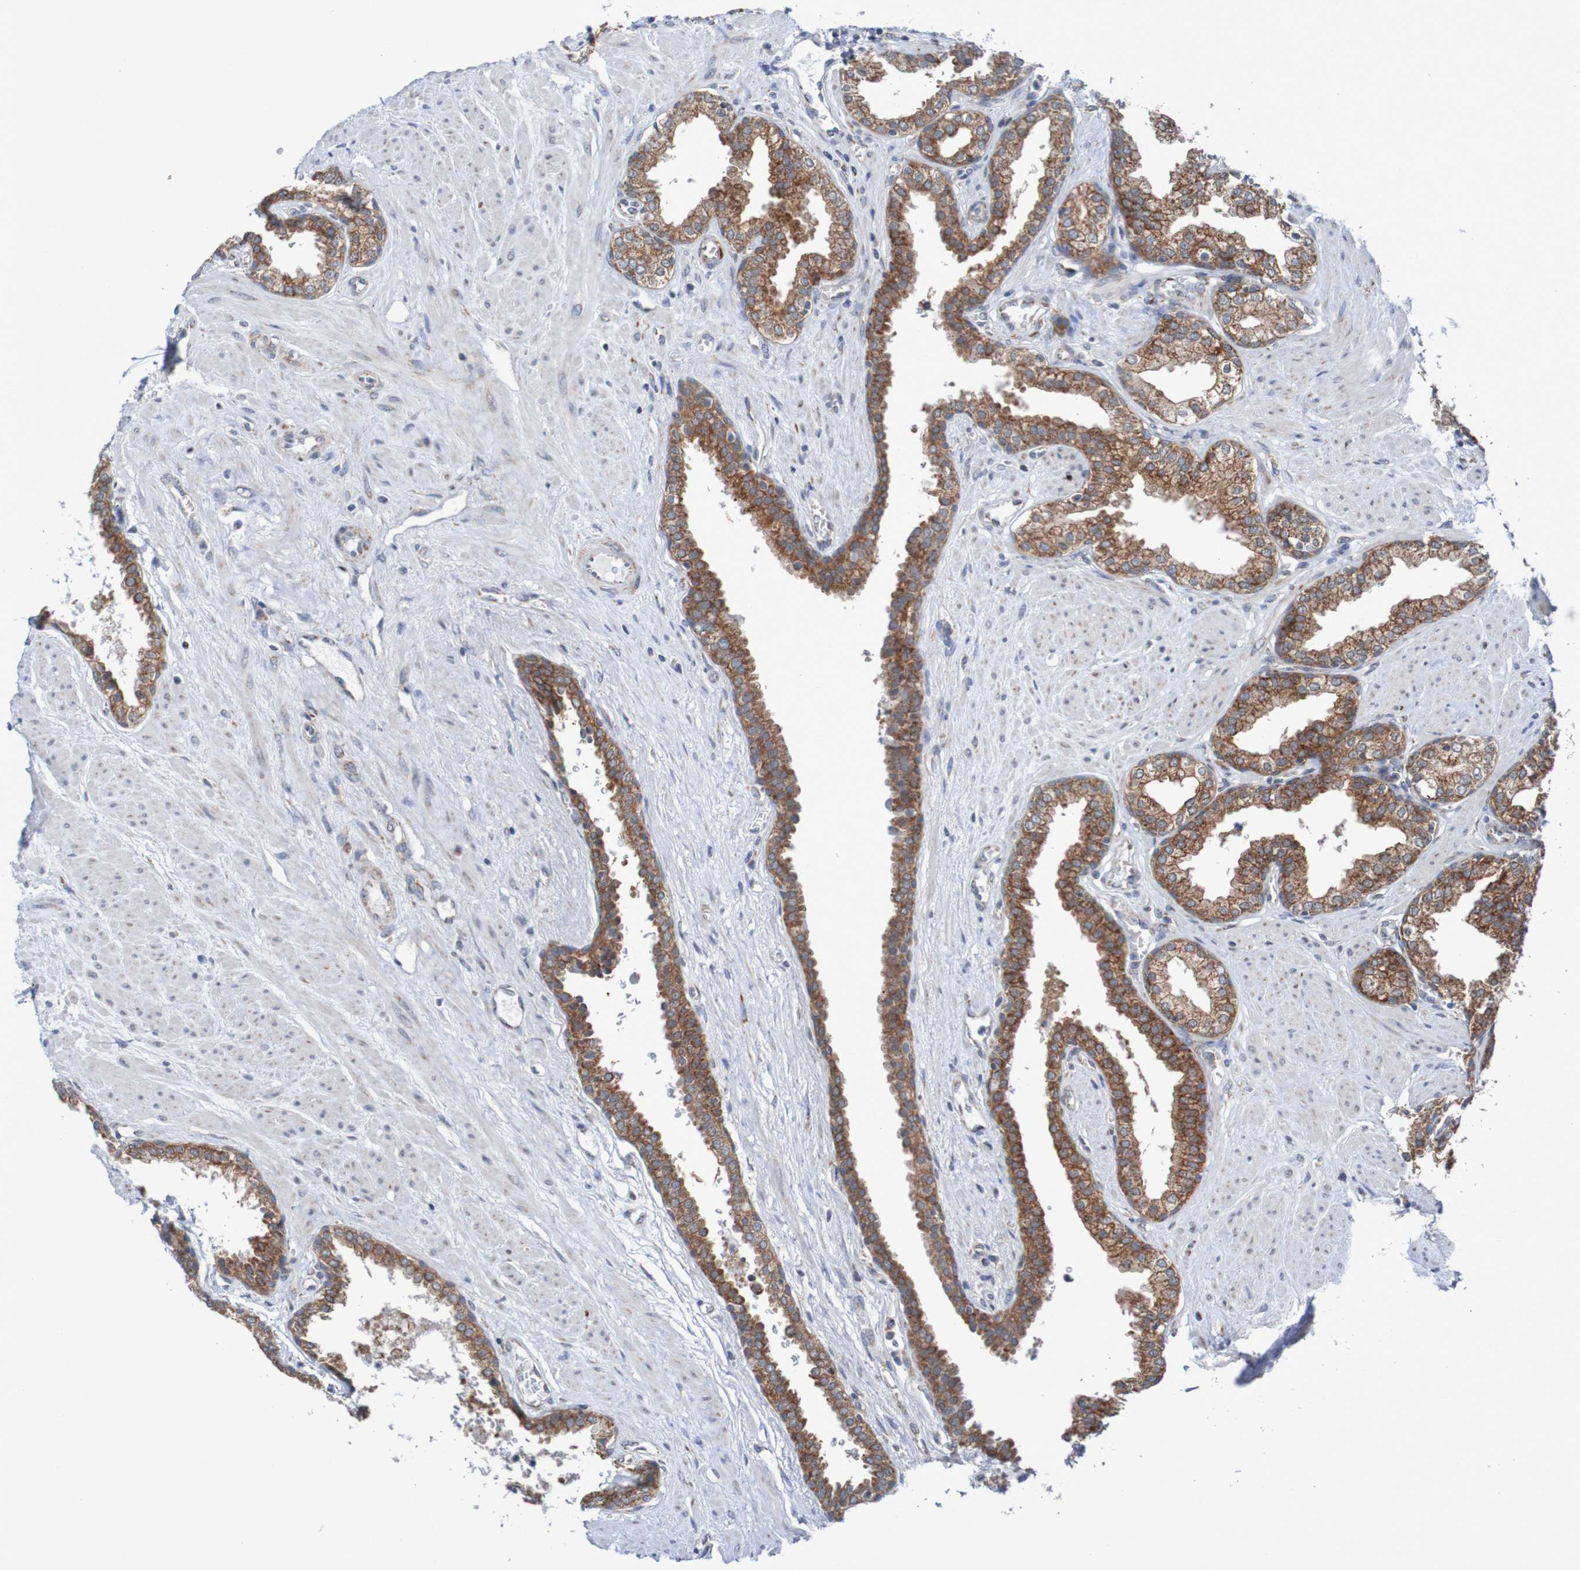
{"staining": {"intensity": "moderate", "quantity": ">75%", "location": "cytoplasmic/membranous"}, "tissue": "prostate", "cell_type": "Glandular cells", "image_type": "normal", "snomed": [{"axis": "morphology", "description": "Normal tissue, NOS"}, {"axis": "topography", "description": "Prostate"}], "caption": "Immunohistochemical staining of unremarkable human prostate demonstrates medium levels of moderate cytoplasmic/membranous positivity in approximately >75% of glandular cells.", "gene": "DVL1", "patient": {"sex": "male", "age": 51}}